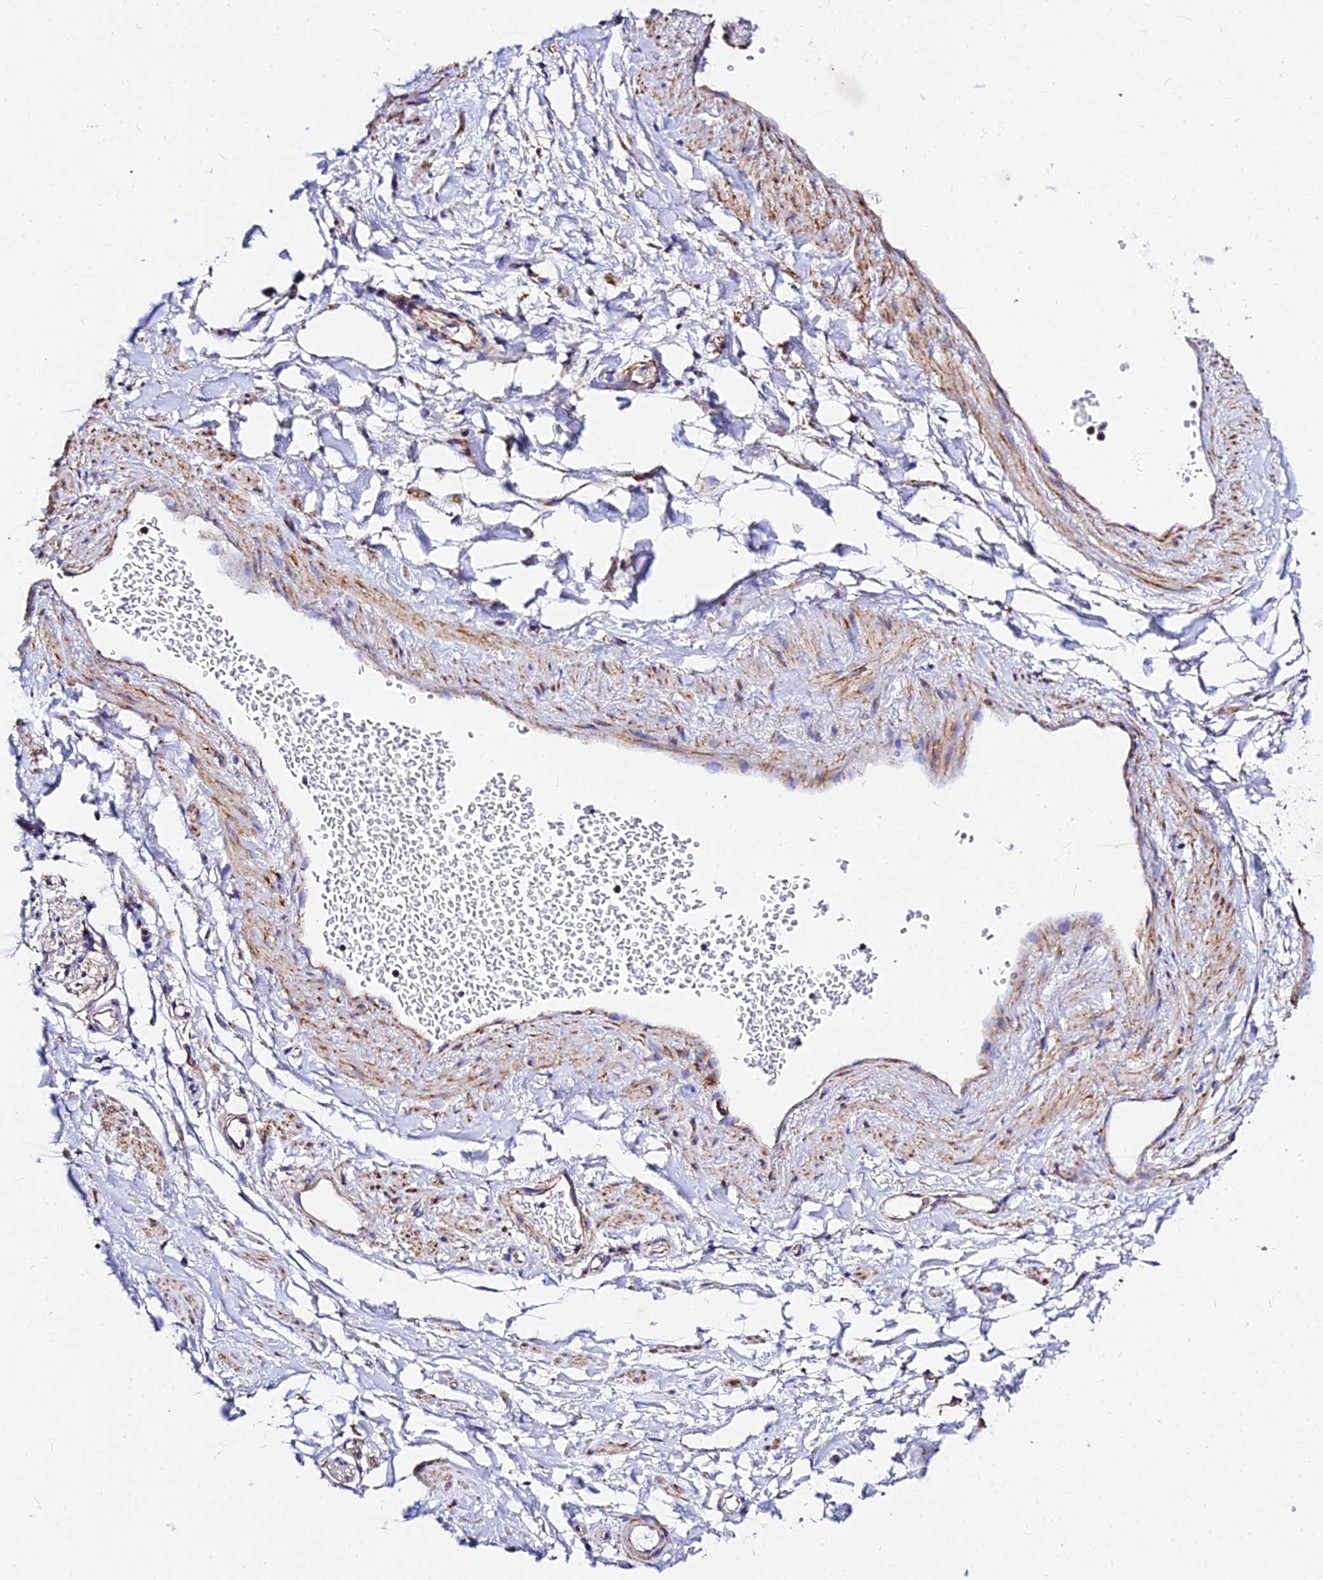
{"staining": {"intensity": "moderate", "quantity": ">75%", "location": "nuclear"}, "tissue": "adipose tissue", "cell_type": "Adipocytes", "image_type": "normal", "snomed": [{"axis": "morphology", "description": "Normal tissue, NOS"}, {"axis": "topography", "description": "Soft tissue"}, {"axis": "topography", "description": "Adipose tissue"}, {"axis": "topography", "description": "Vascular tissue"}, {"axis": "topography", "description": "Peripheral nerve tissue"}], "caption": "Protein expression analysis of benign adipose tissue shows moderate nuclear expression in about >75% of adipocytes.", "gene": "ZNF573", "patient": {"sex": "male", "age": 74}}